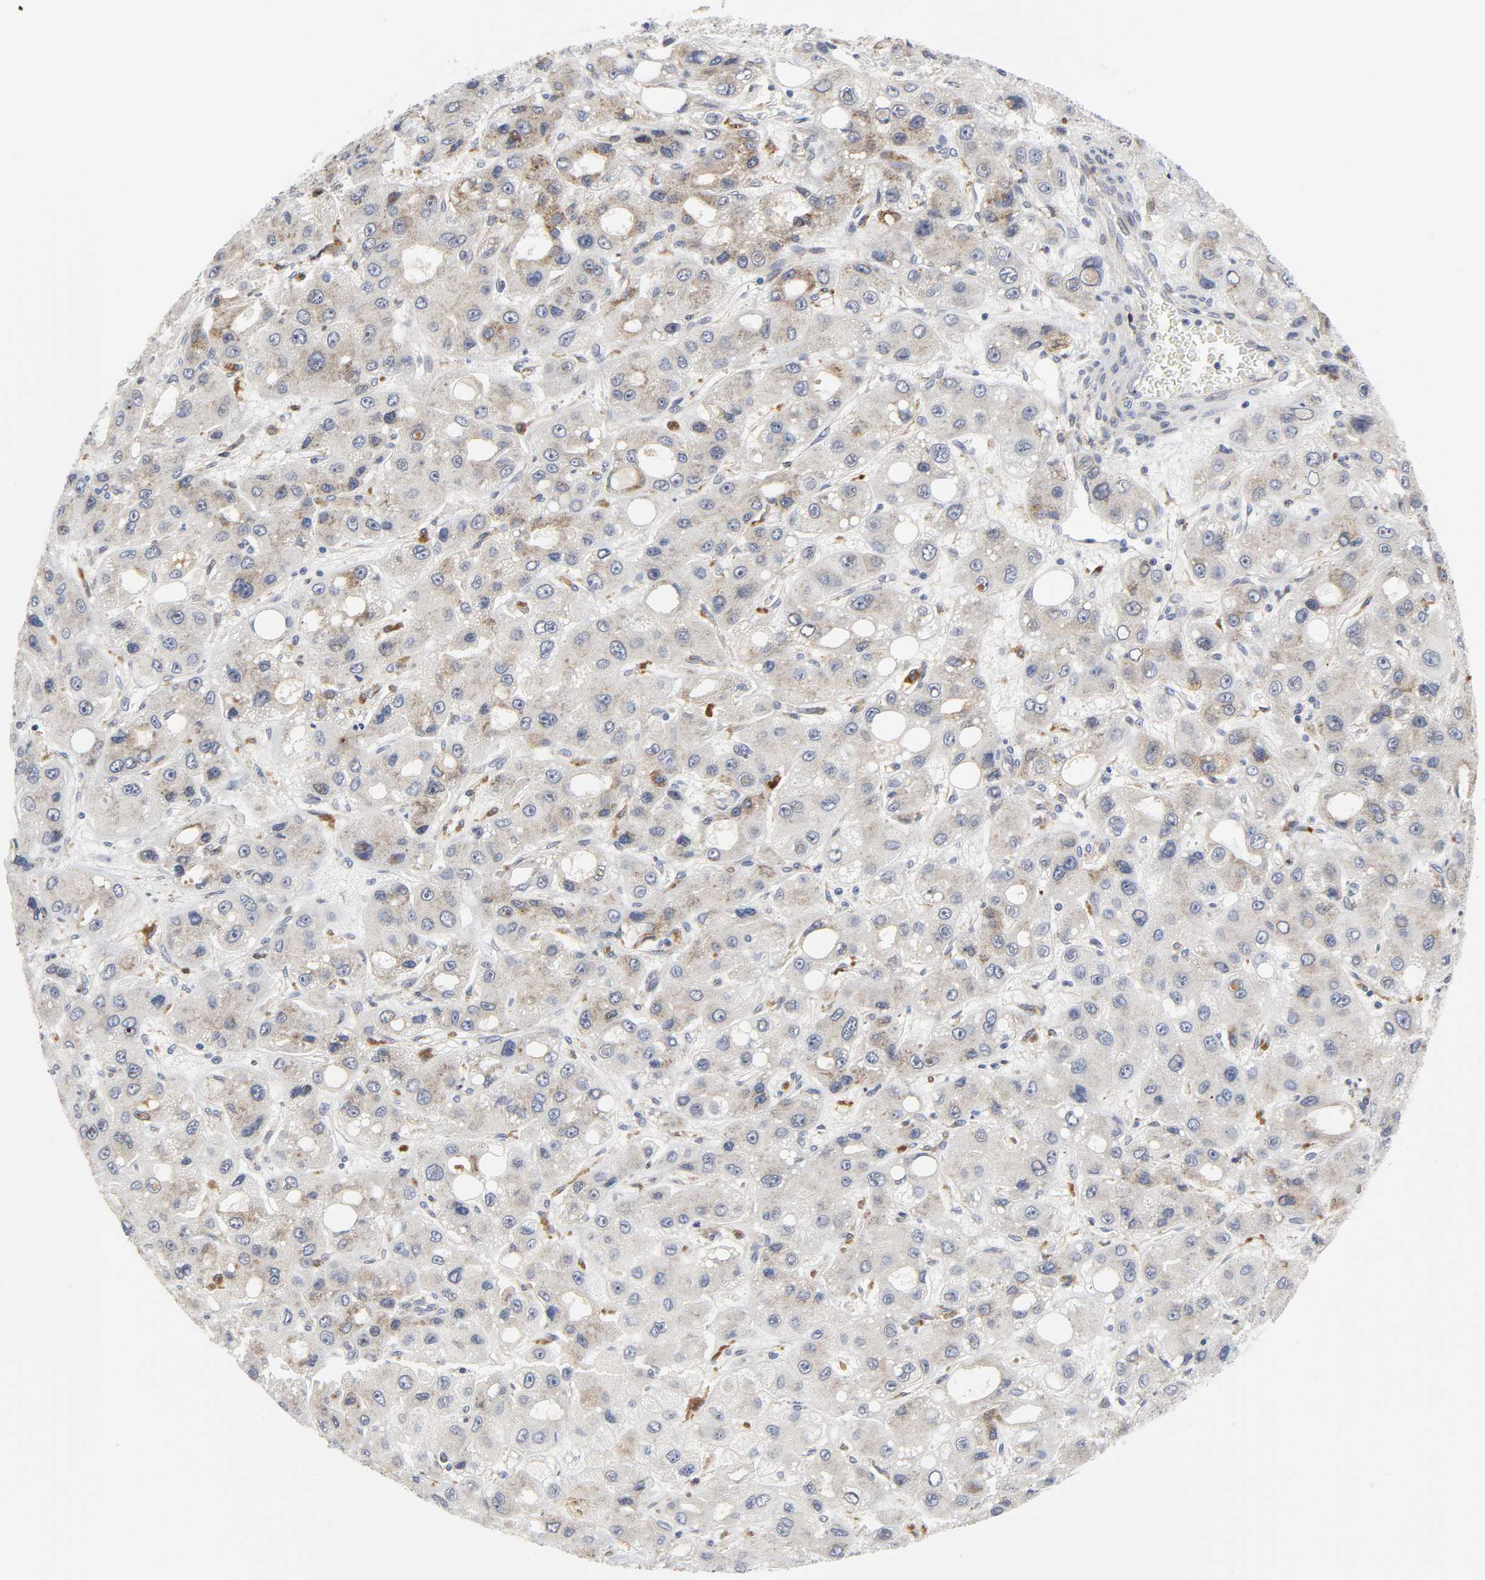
{"staining": {"intensity": "weak", "quantity": "25%-75%", "location": "cytoplasmic/membranous"}, "tissue": "liver cancer", "cell_type": "Tumor cells", "image_type": "cancer", "snomed": [{"axis": "morphology", "description": "Carcinoma, Hepatocellular, NOS"}, {"axis": "topography", "description": "Liver"}], "caption": "A histopathology image of human liver cancer stained for a protein demonstrates weak cytoplasmic/membranous brown staining in tumor cells.", "gene": "BAX", "patient": {"sex": "male", "age": 55}}